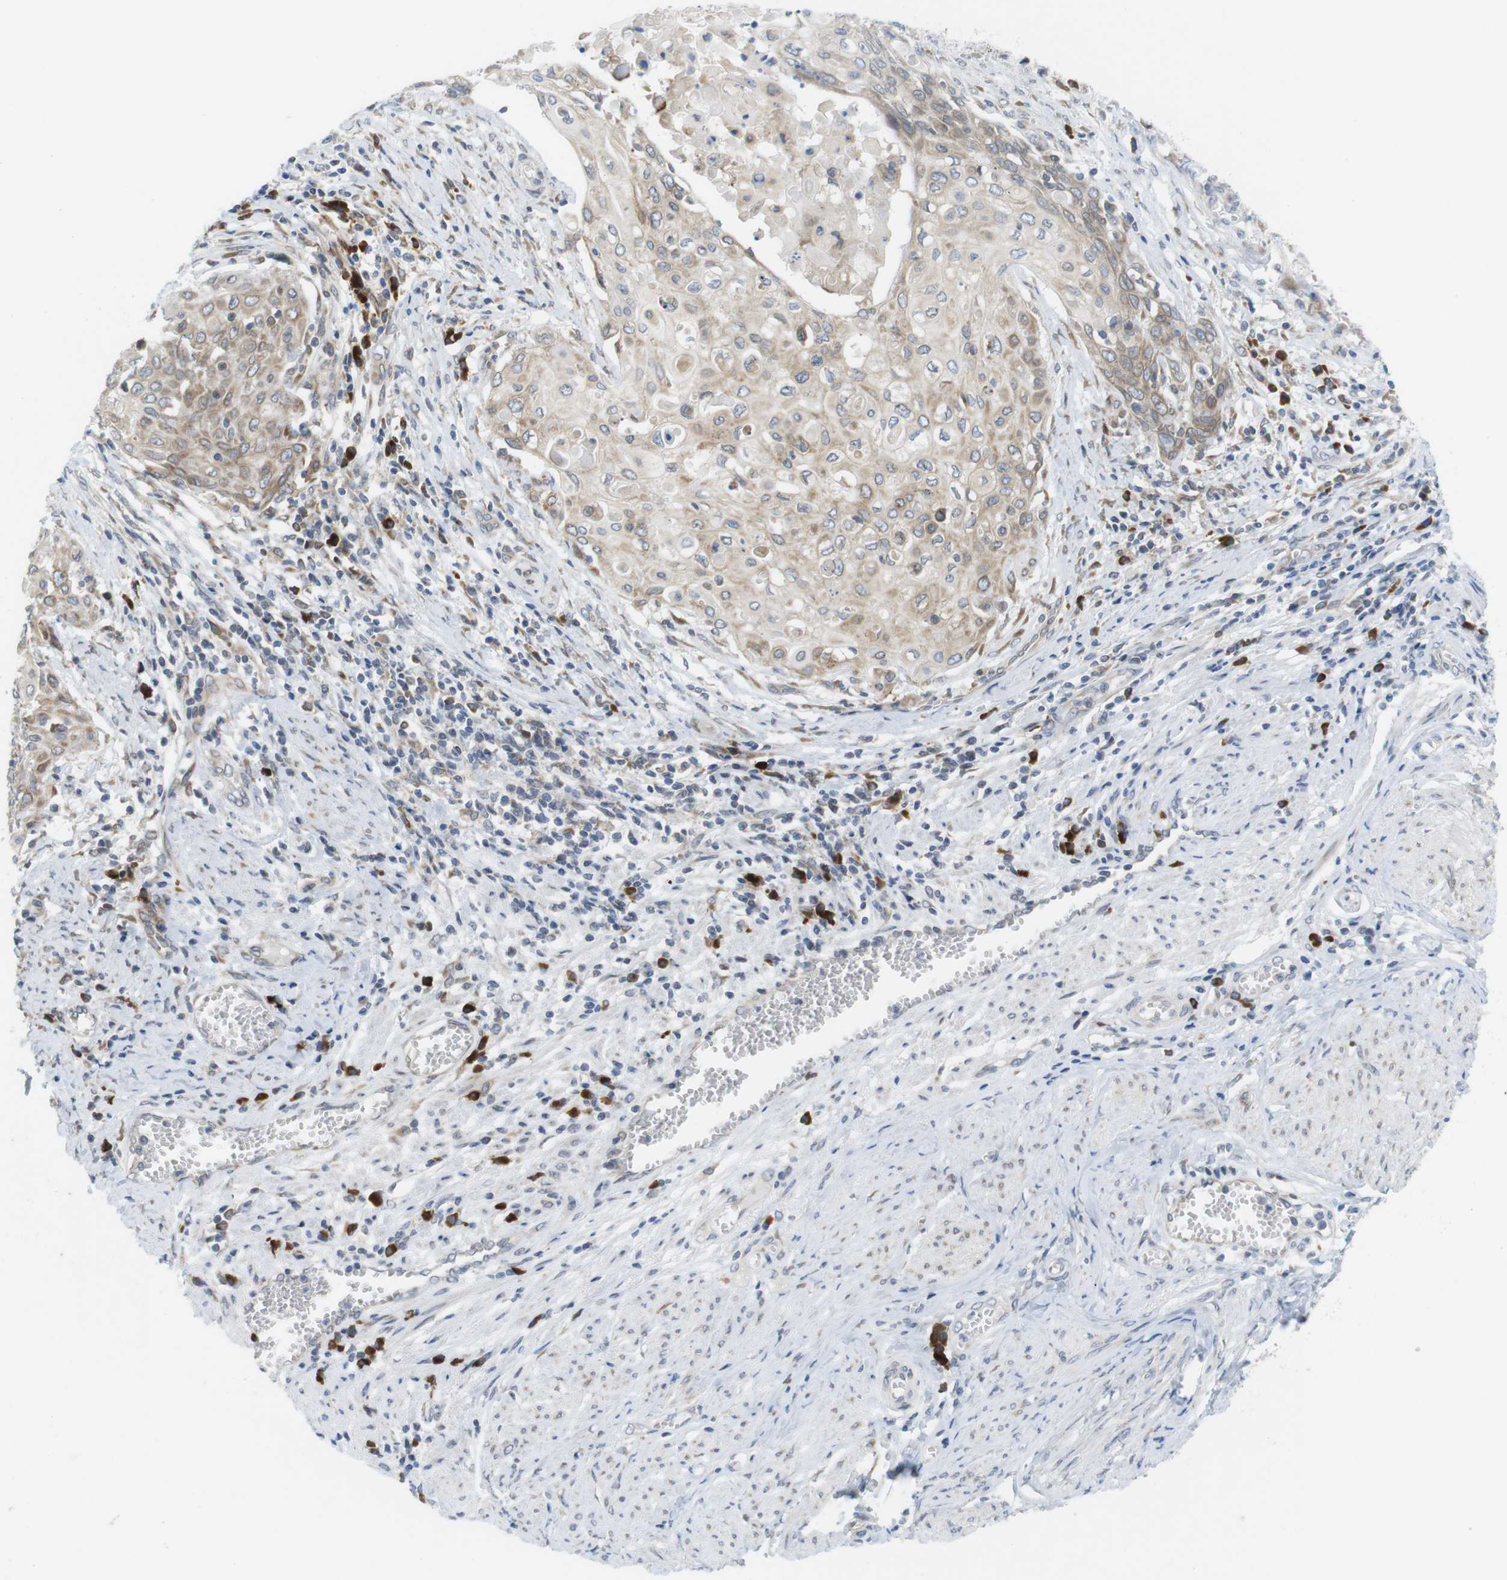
{"staining": {"intensity": "weak", "quantity": ">75%", "location": "cytoplasmic/membranous"}, "tissue": "cervical cancer", "cell_type": "Tumor cells", "image_type": "cancer", "snomed": [{"axis": "morphology", "description": "Squamous cell carcinoma, NOS"}, {"axis": "topography", "description": "Cervix"}], "caption": "Immunohistochemistry (DAB) staining of squamous cell carcinoma (cervical) displays weak cytoplasmic/membranous protein expression in about >75% of tumor cells.", "gene": "ERGIC3", "patient": {"sex": "female", "age": 39}}